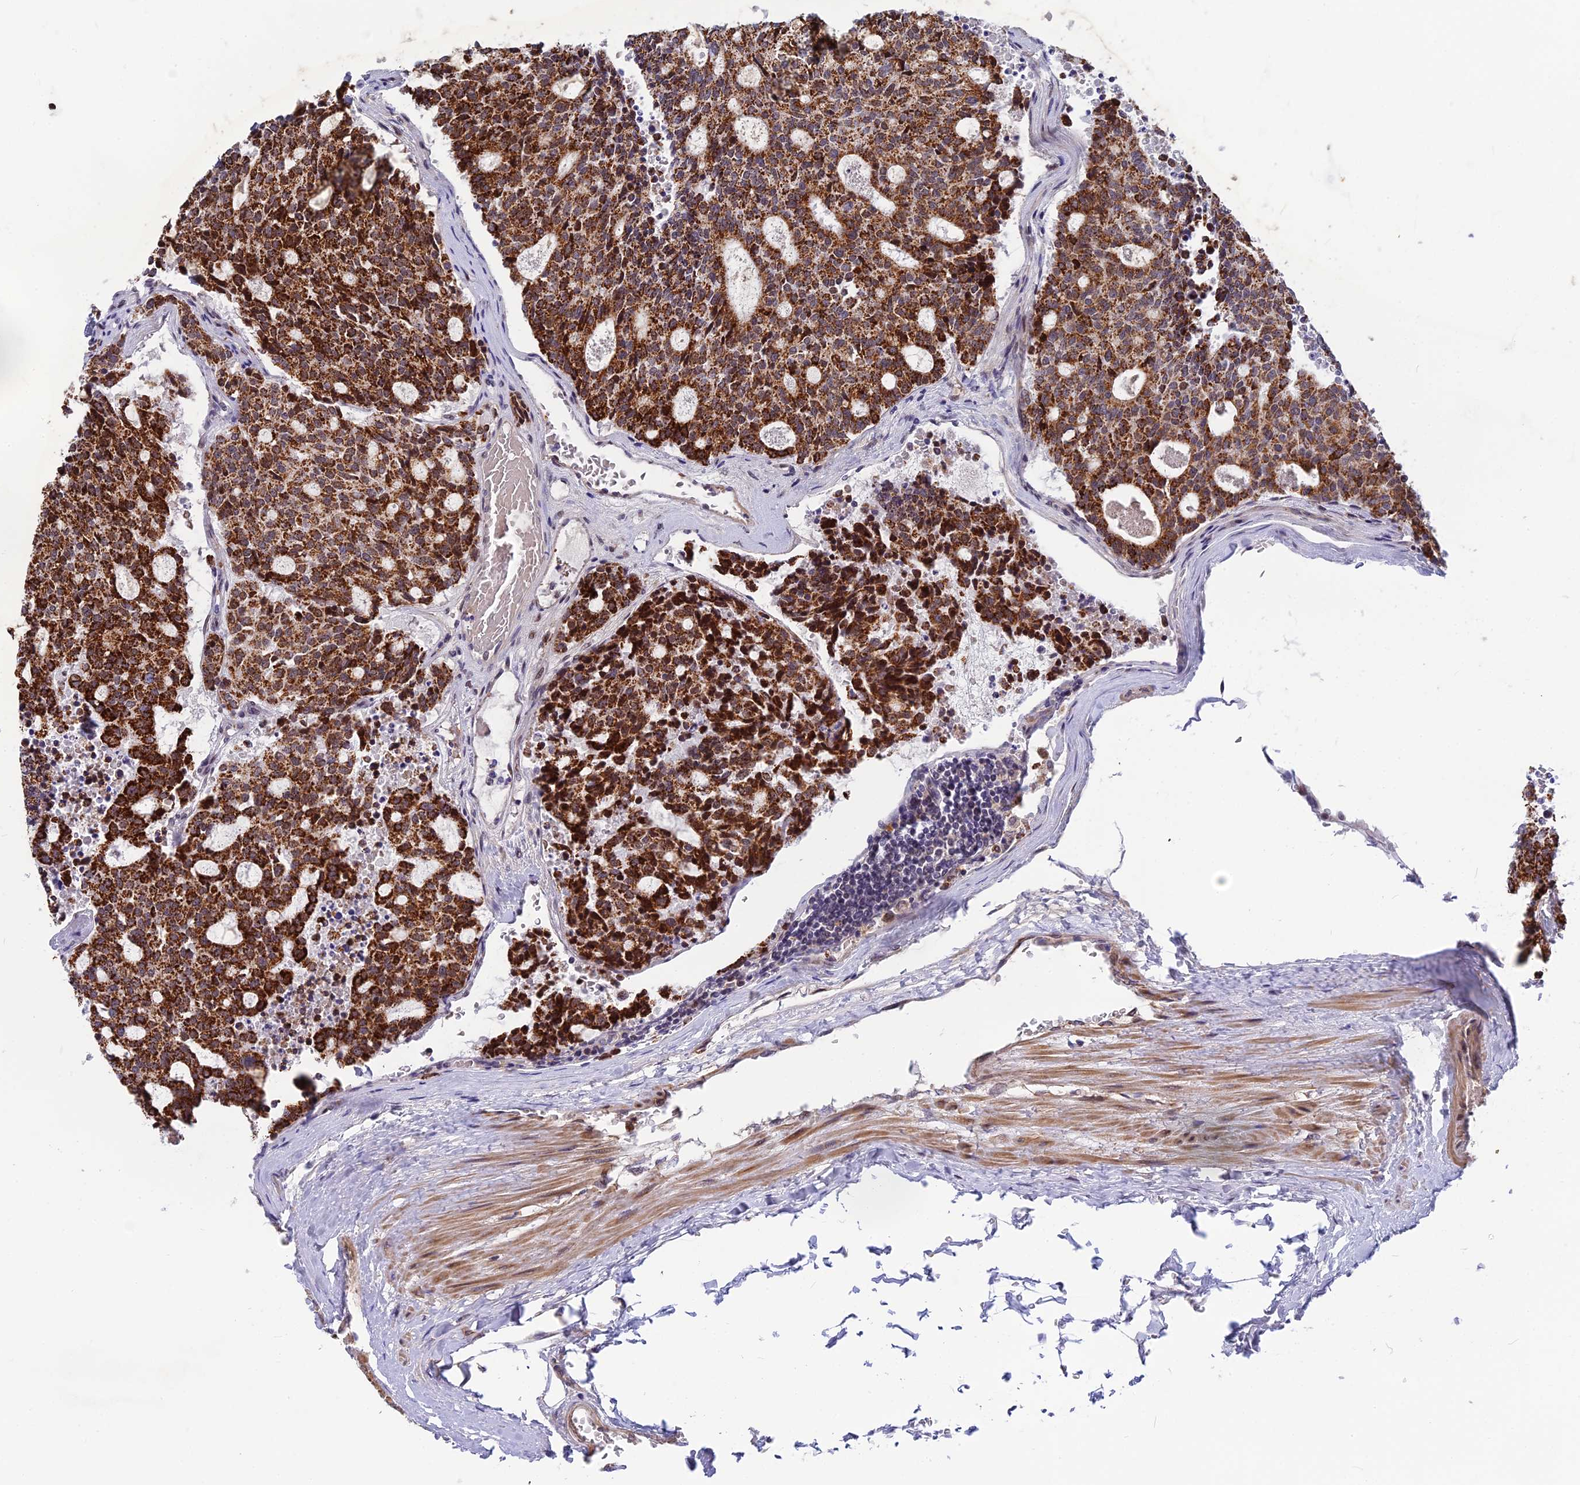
{"staining": {"intensity": "strong", "quantity": ">75%", "location": "cytoplasmic/membranous"}, "tissue": "carcinoid", "cell_type": "Tumor cells", "image_type": "cancer", "snomed": [{"axis": "morphology", "description": "Carcinoid, malignant, NOS"}, {"axis": "topography", "description": "Pancreas"}], "caption": "Tumor cells display high levels of strong cytoplasmic/membranous positivity in approximately >75% of cells in human malignant carcinoid. The protein is stained brown, and the nuclei are stained in blue (DAB (3,3'-diaminobenzidine) IHC with brightfield microscopy, high magnification).", "gene": "CMC1", "patient": {"sex": "female", "age": 54}}